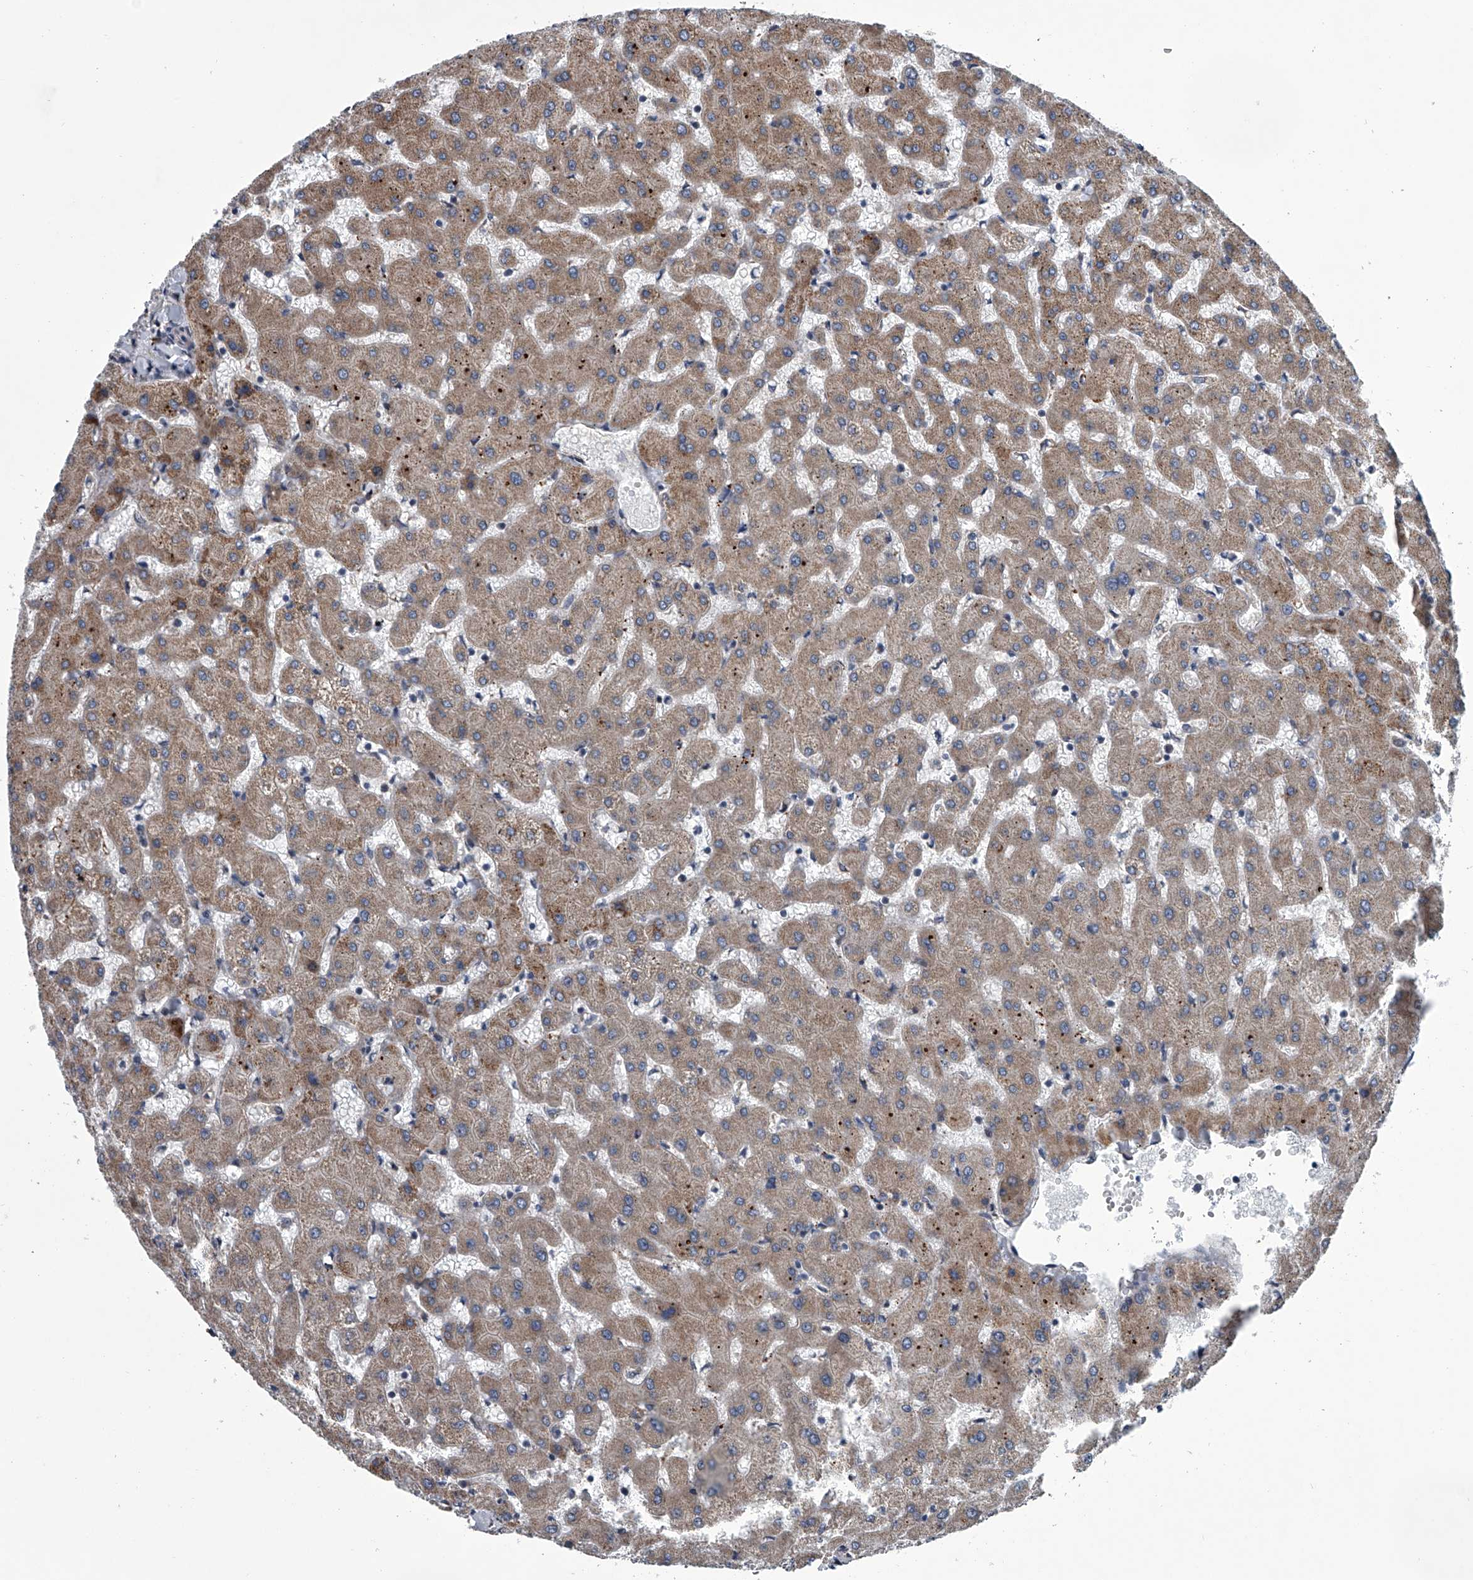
{"staining": {"intensity": "negative", "quantity": "none", "location": "none"}, "tissue": "liver", "cell_type": "Cholangiocytes", "image_type": "normal", "snomed": [{"axis": "morphology", "description": "Normal tissue, NOS"}, {"axis": "topography", "description": "Liver"}], "caption": "DAB (3,3'-diaminobenzidine) immunohistochemical staining of benign liver shows no significant staining in cholangiocytes. (IHC, brightfield microscopy, high magnification).", "gene": "ABCG1", "patient": {"sex": "female", "age": 63}}